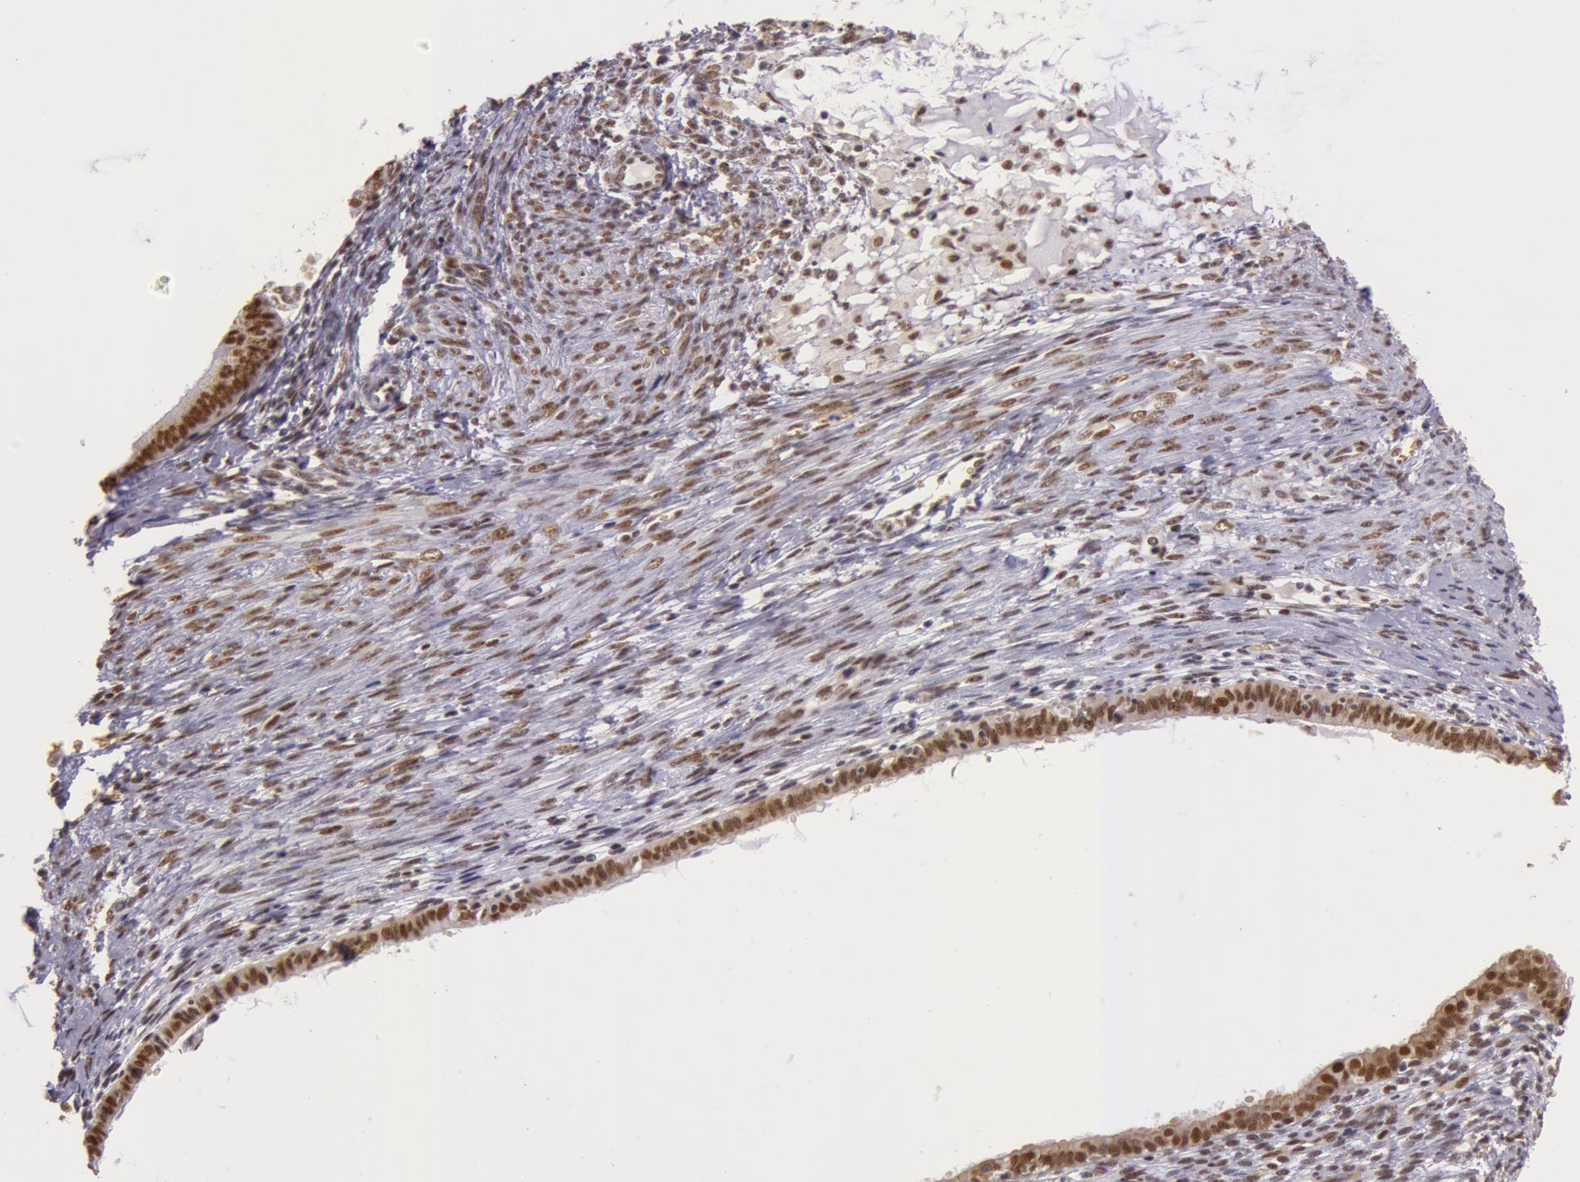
{"staining": {"intensity": "strong", "quantity": ">75%", "location": "nuclear"}, "tissue": "endometrial cancer", "cell_type": "Tumor cells", "image_type": "cancer", "snomed": [{"axis": "morphology", "description": "Adenocarcinoma, NOS"}, {"axis": "topography", "description": "Endometrium"}], "caption": "Brown immunohistochemical staining in endometrial adenocarcinoma shows strong nuclear expression in about >75% of tumor cells.", "gene": "NBN", "patient": {"sex": "female", "age": 76}}